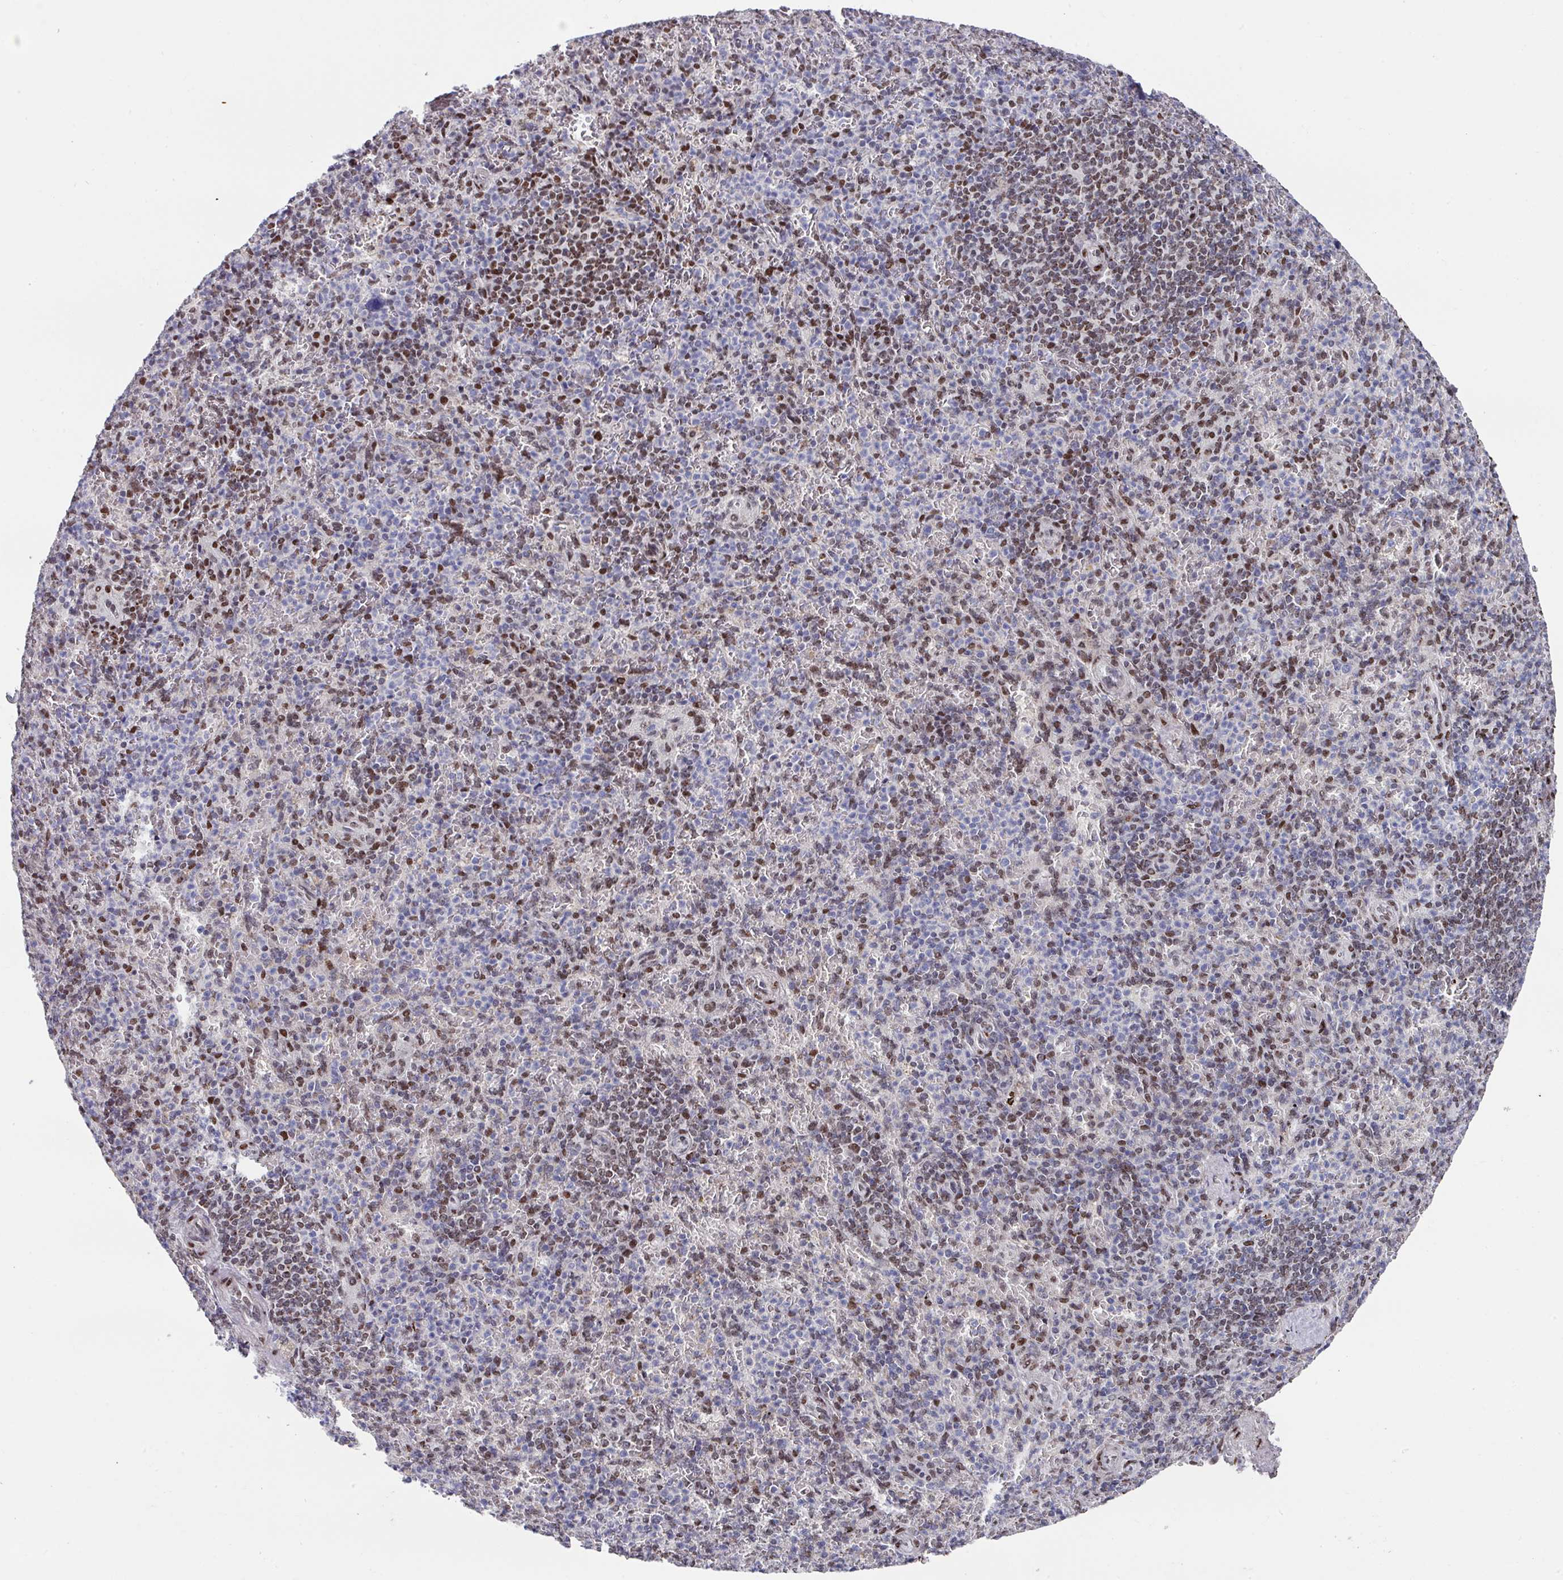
{"staining": {"intensity": "moderate", "quantity": "25%-75%", "location": "nuclear"}, "tissue": "spleen", "cell_type": "Cells in red pulp", "image_type": "normal", "snomed": [{"axis": "morphology", "description": "Normal tissue, NOS"}, {"axis": "topography", "description": "Spleen"}], "caption": "An image of human spleen stained for a protein reveals moderate nuclear brown staining in cells in red pulp.", "gene": "CBX7", "patient": {"sex": "female", "age": 74}}